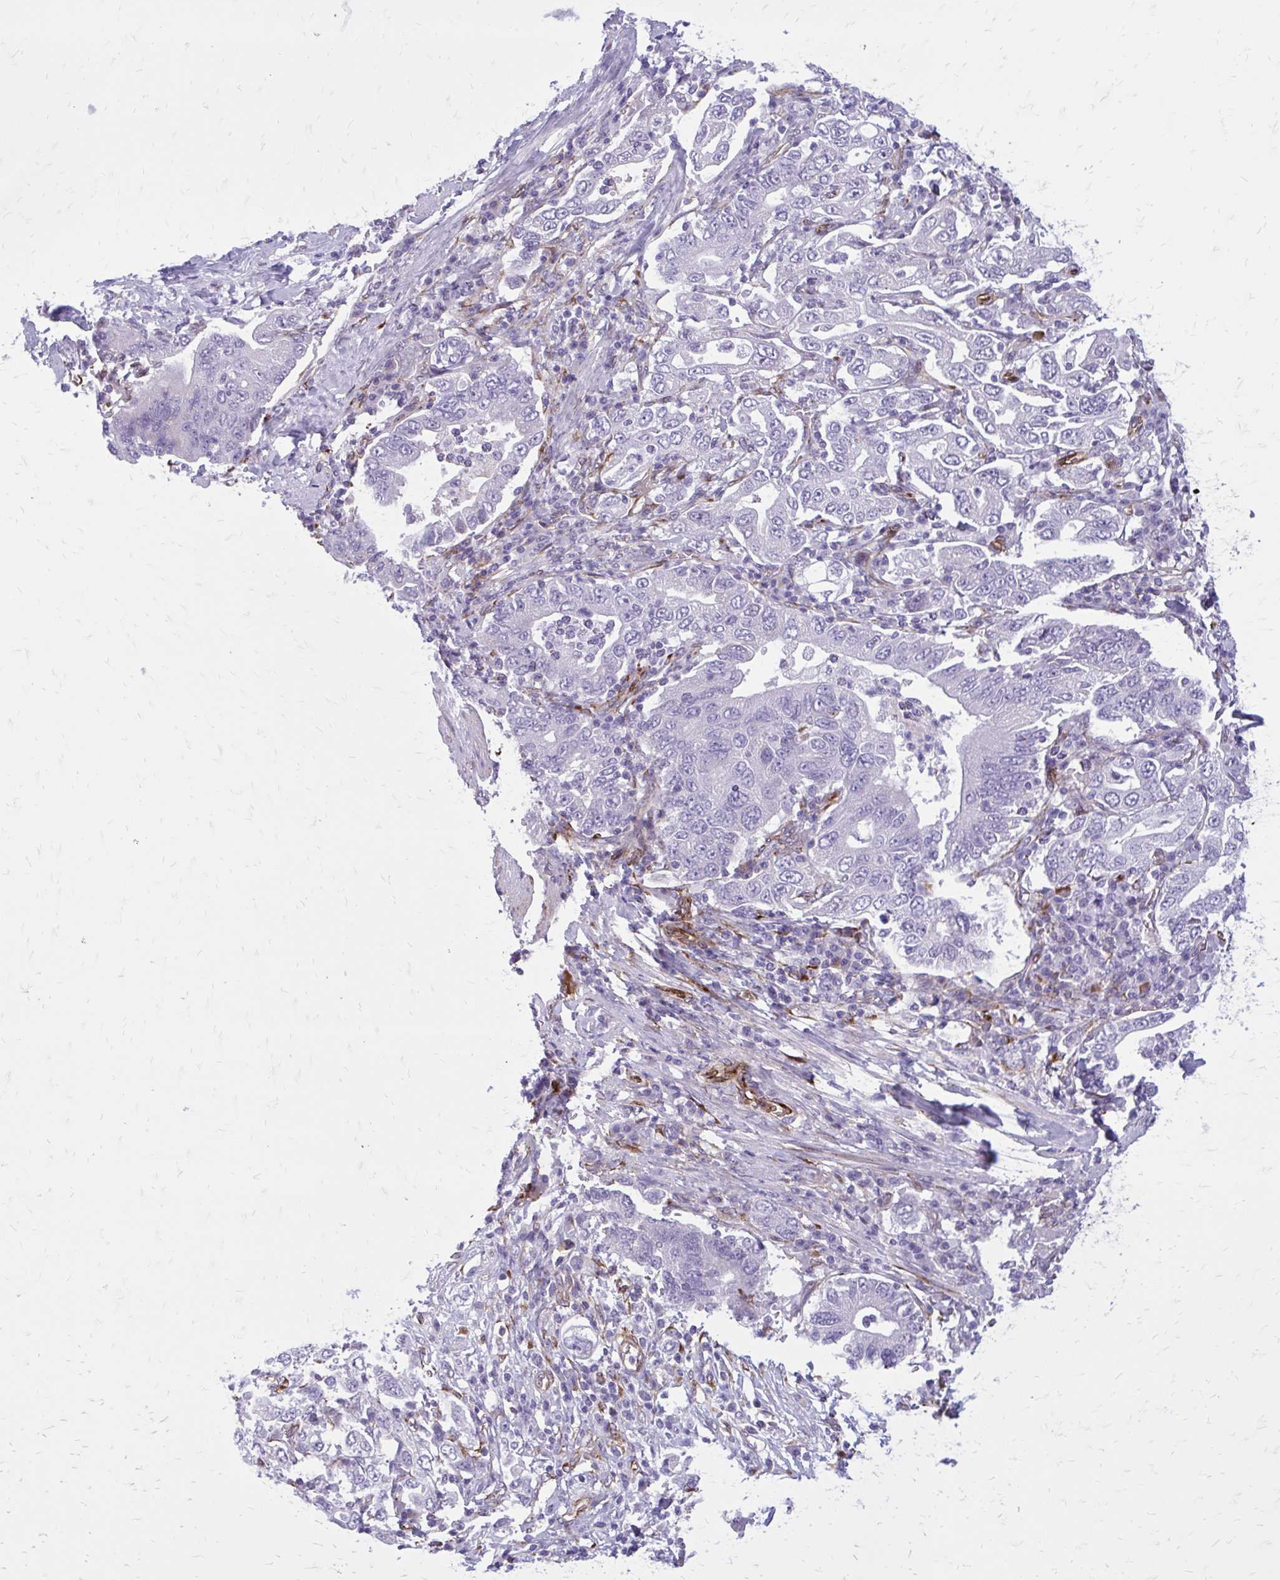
{"staining": {"intensity": "negative", "quantity": "none", "location": "none"}, "tissue": "stomach cancer", "cell_type": "Tumor cells", "image_type": "cancer", "snomed": [{"axis": "morphology", "description": "Adenocarcinoma, NOS"}, {"axis": "topography", "description": "Stomach, upper"}, {"axis": "topography", "description": "Stomach"}], "caption": "A micrograph of human stomach adenocarcinoma is negative for staining in tumor cells.", "gene": "BEND5", "patient": {"sex": "male", "age": 62}}